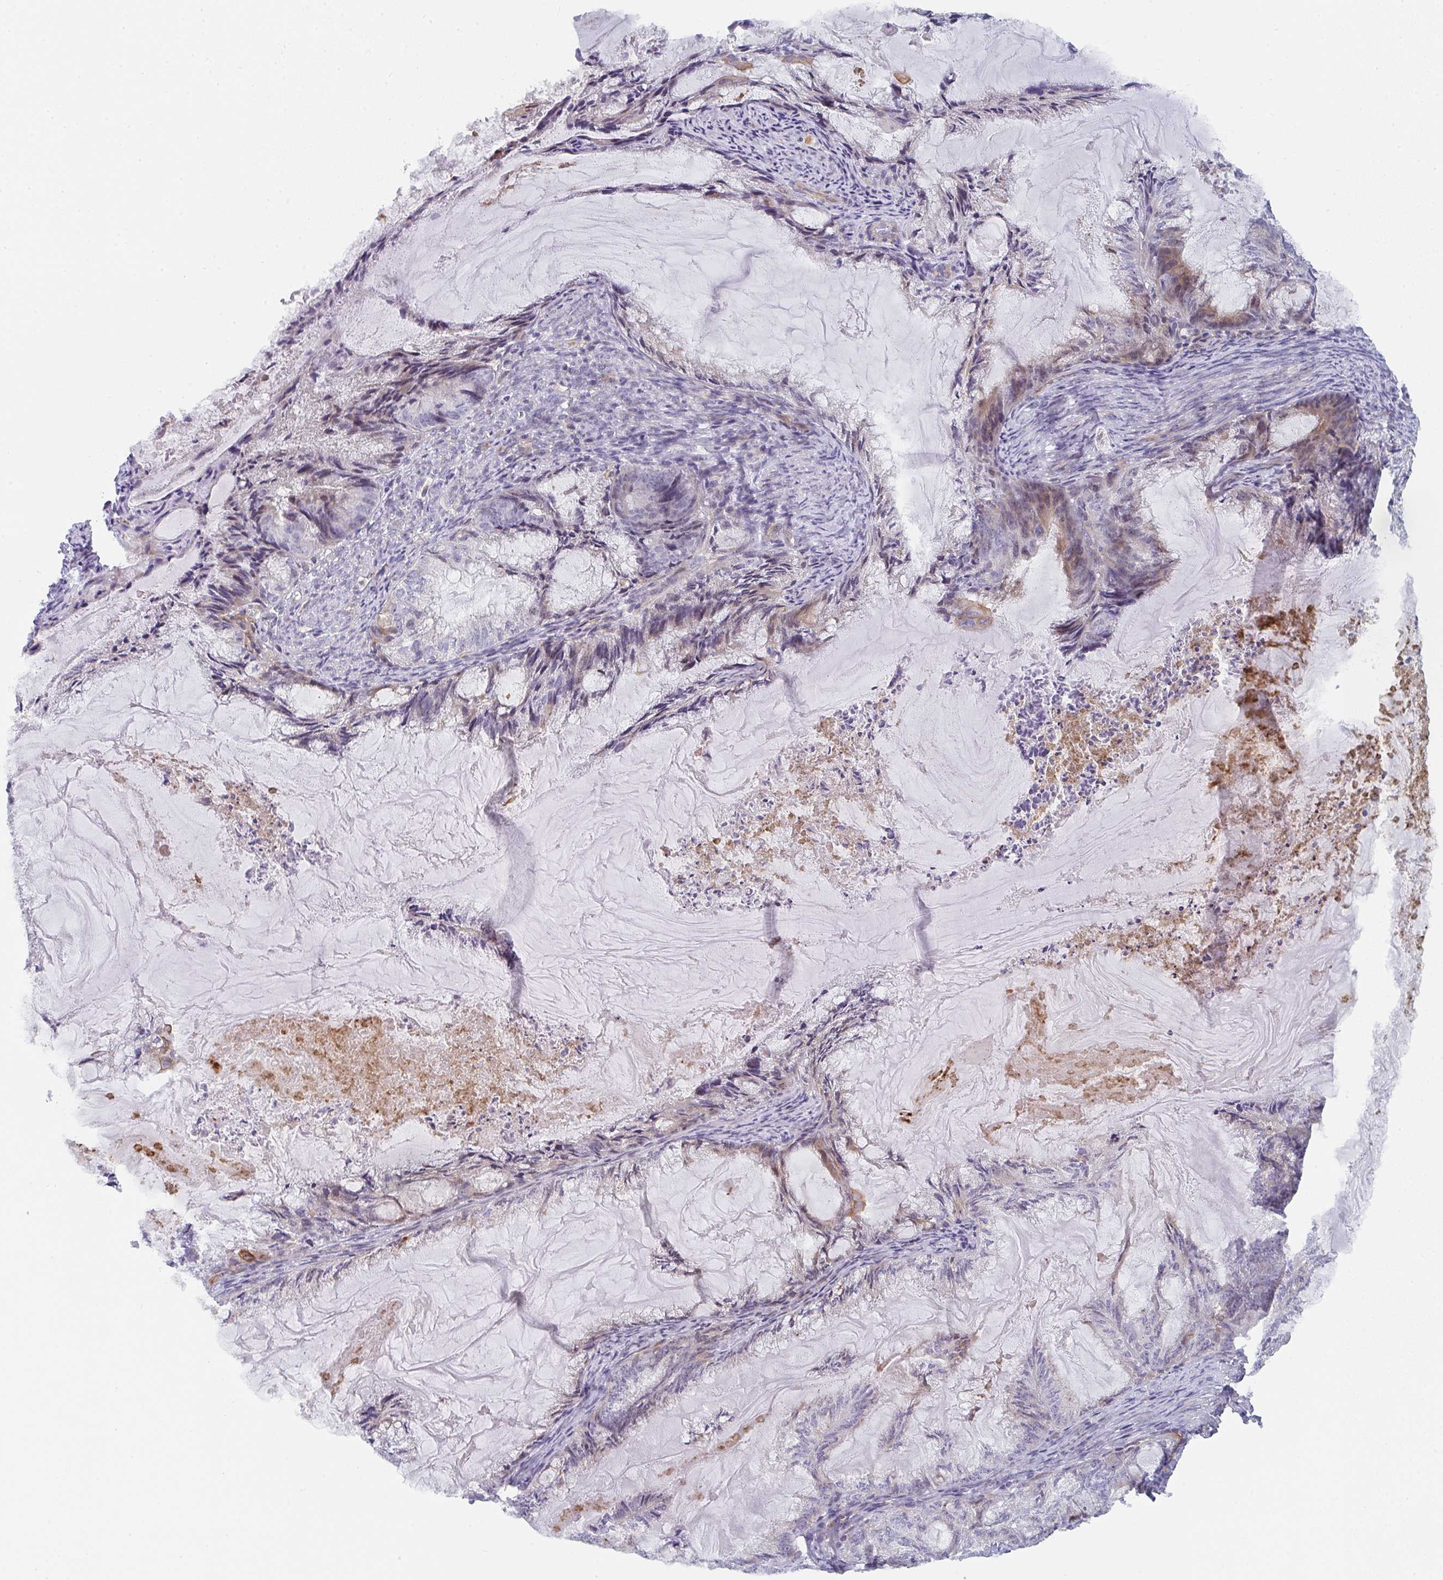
{"staining": {"intensity": "weak", "quantity": "<25%", "location": "cytoplasmic/membranous,nuclear"}, "tissue": "endometrial cancer", "cell_type": "Tumor cells", "image_type": "cancer", "snomed": [{"axis": "morphology", "description": "Adenocarcinoma, NOS"}, {"axis": "topography", "description": "Endometrium"}], "caption": "Immunohistochemistry photomicrograph of human endometrial adenocarcinoma stained for a protein (brown), which reveals no positivity in tumor cells.", "gene": "KLHL33", "patient": {"sex": "female", "age": 86}}